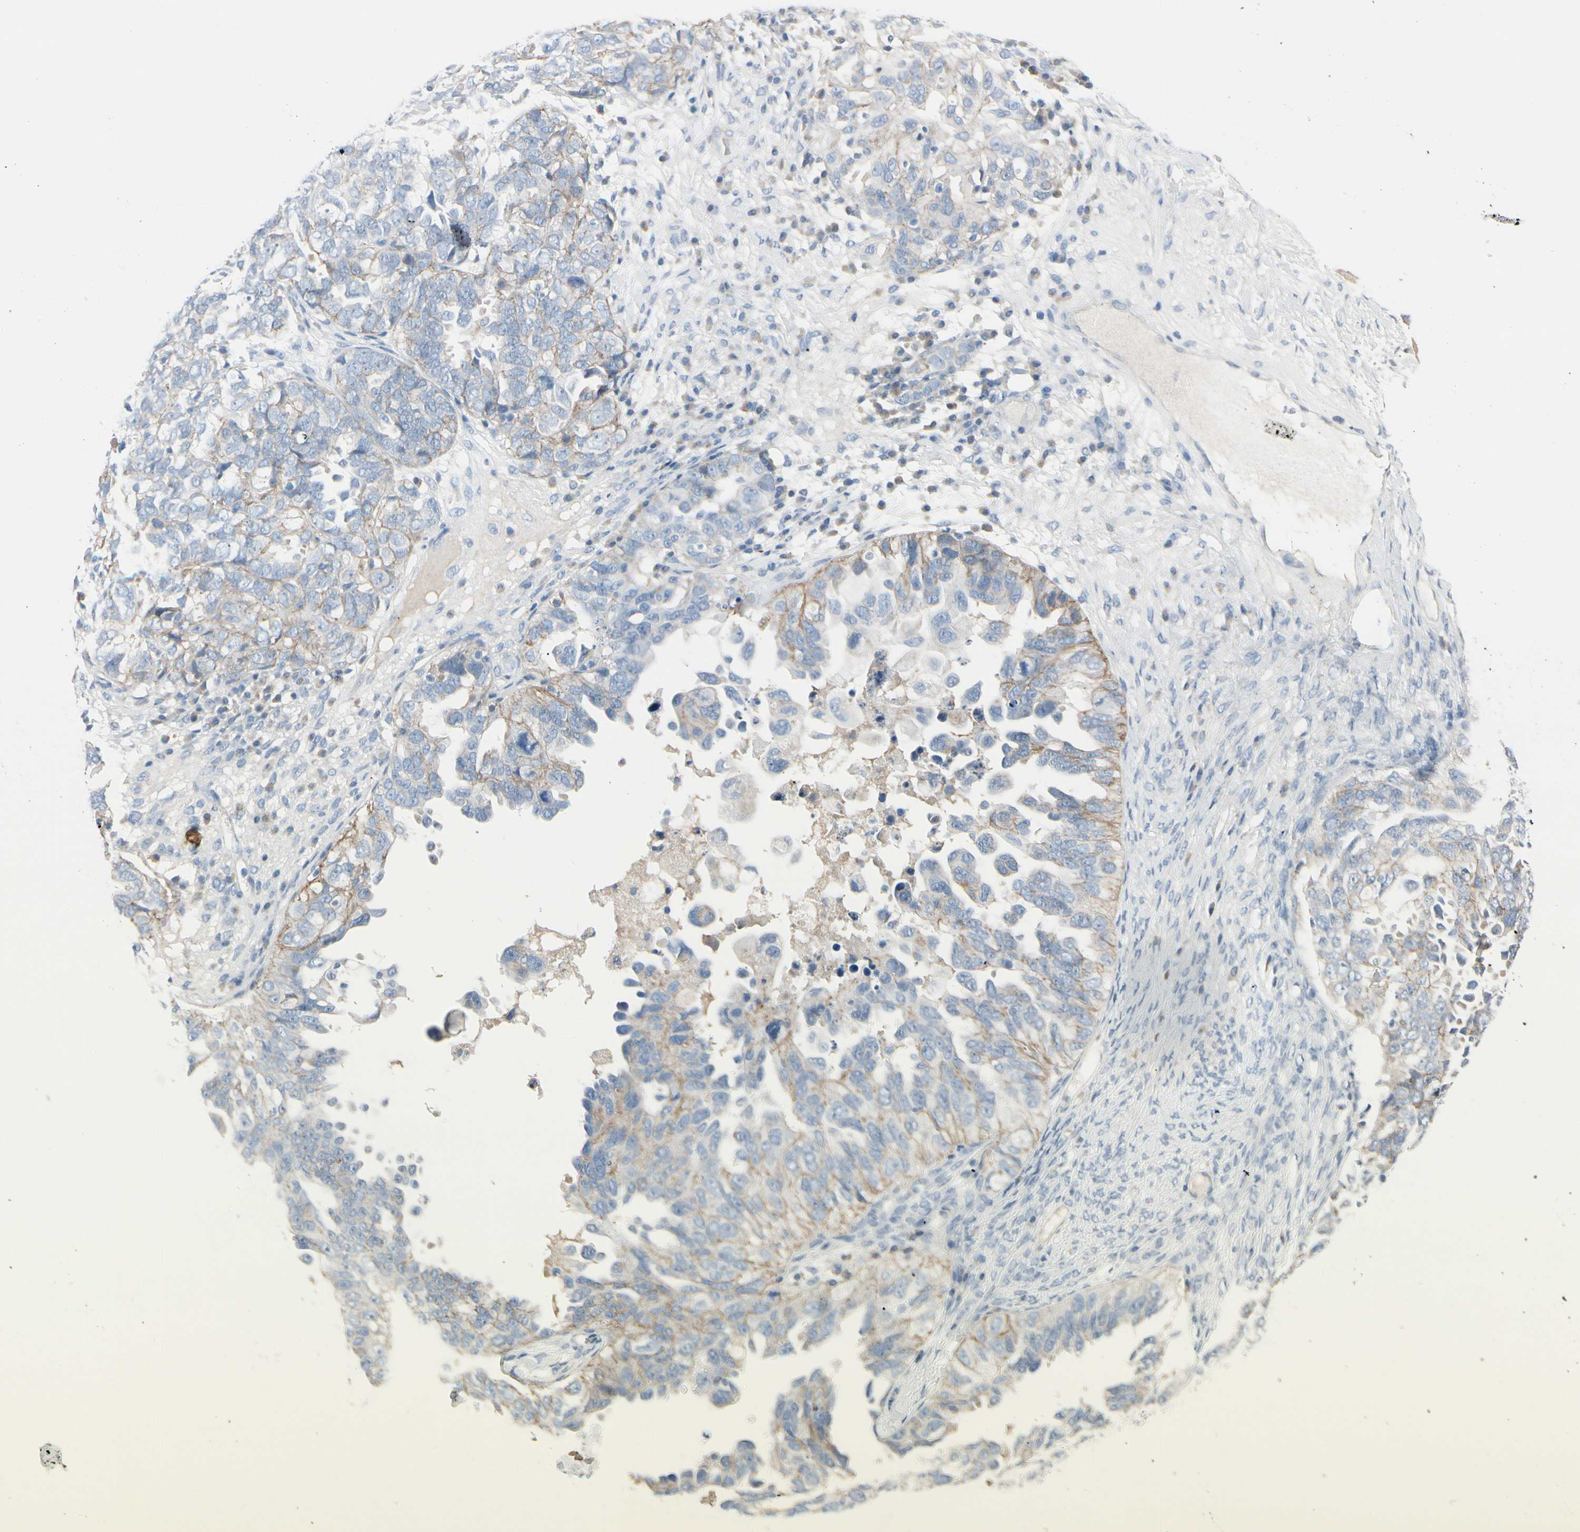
{"staining": {"intensity": "moderate", "quantity": "25%-75%", "location": "cytoplasmic/membranous"}, "tissue": "ovarian cancer", "cell_type": "Tumor cells", "image_type": "cancer", "snomed": [{"axis": "morphology", "description": "Cystadenocarcinoma, serous, NOS"}, {"axis": "topography", "description": "Ovary"}], "caption": "Protein expression analysis of human serous cystadenocarcinoma (ovarian) reveals moderate cytoplasmic/membranous expression in approximately 25%-75% of tumor cells. (brown staining indicates protein expression, while blue staining denotes nuclei).", "gene": "CDHR5", "patient": {"sex": "female", "age": 82}}